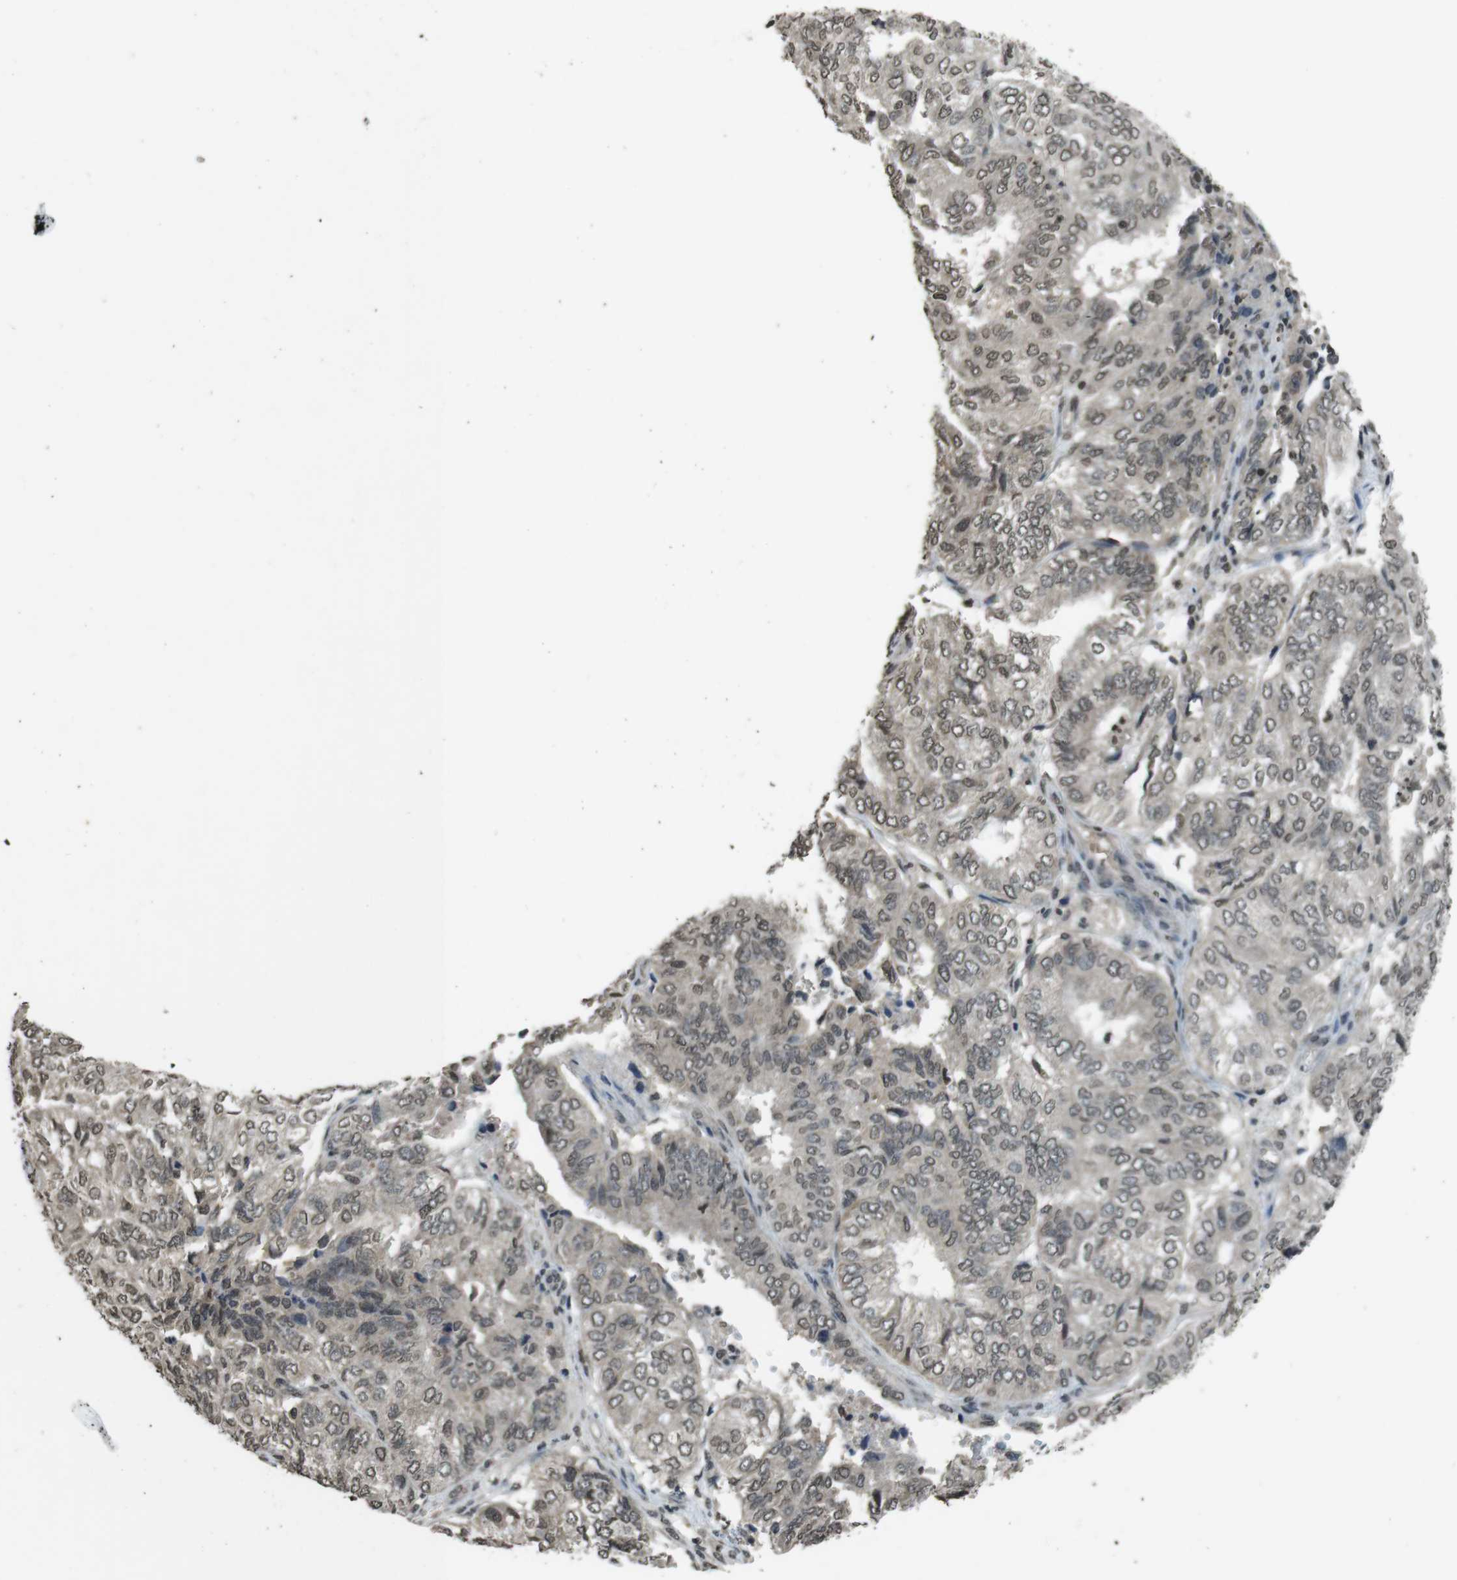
{"staining": {"intensity": "weak", "quantity": "25%-75%", "location": "nuclear"}, "tissue": "endometrial cancer", "cell_type": "Tumor cells", "image_type": "cancer", "snomed": [{"axis": "morphology", "description": "Adenocarcinoma, NOS"}, {"axis": "topography", "description": "Uterus"}], "caption": "Human endometrial cancer stained with a brown dye demonstrates weak nuclear positive staining in about 25%-75% of tumor cells.", "gene": "MAF", "patient": {"sex": "female", "age": 60}}